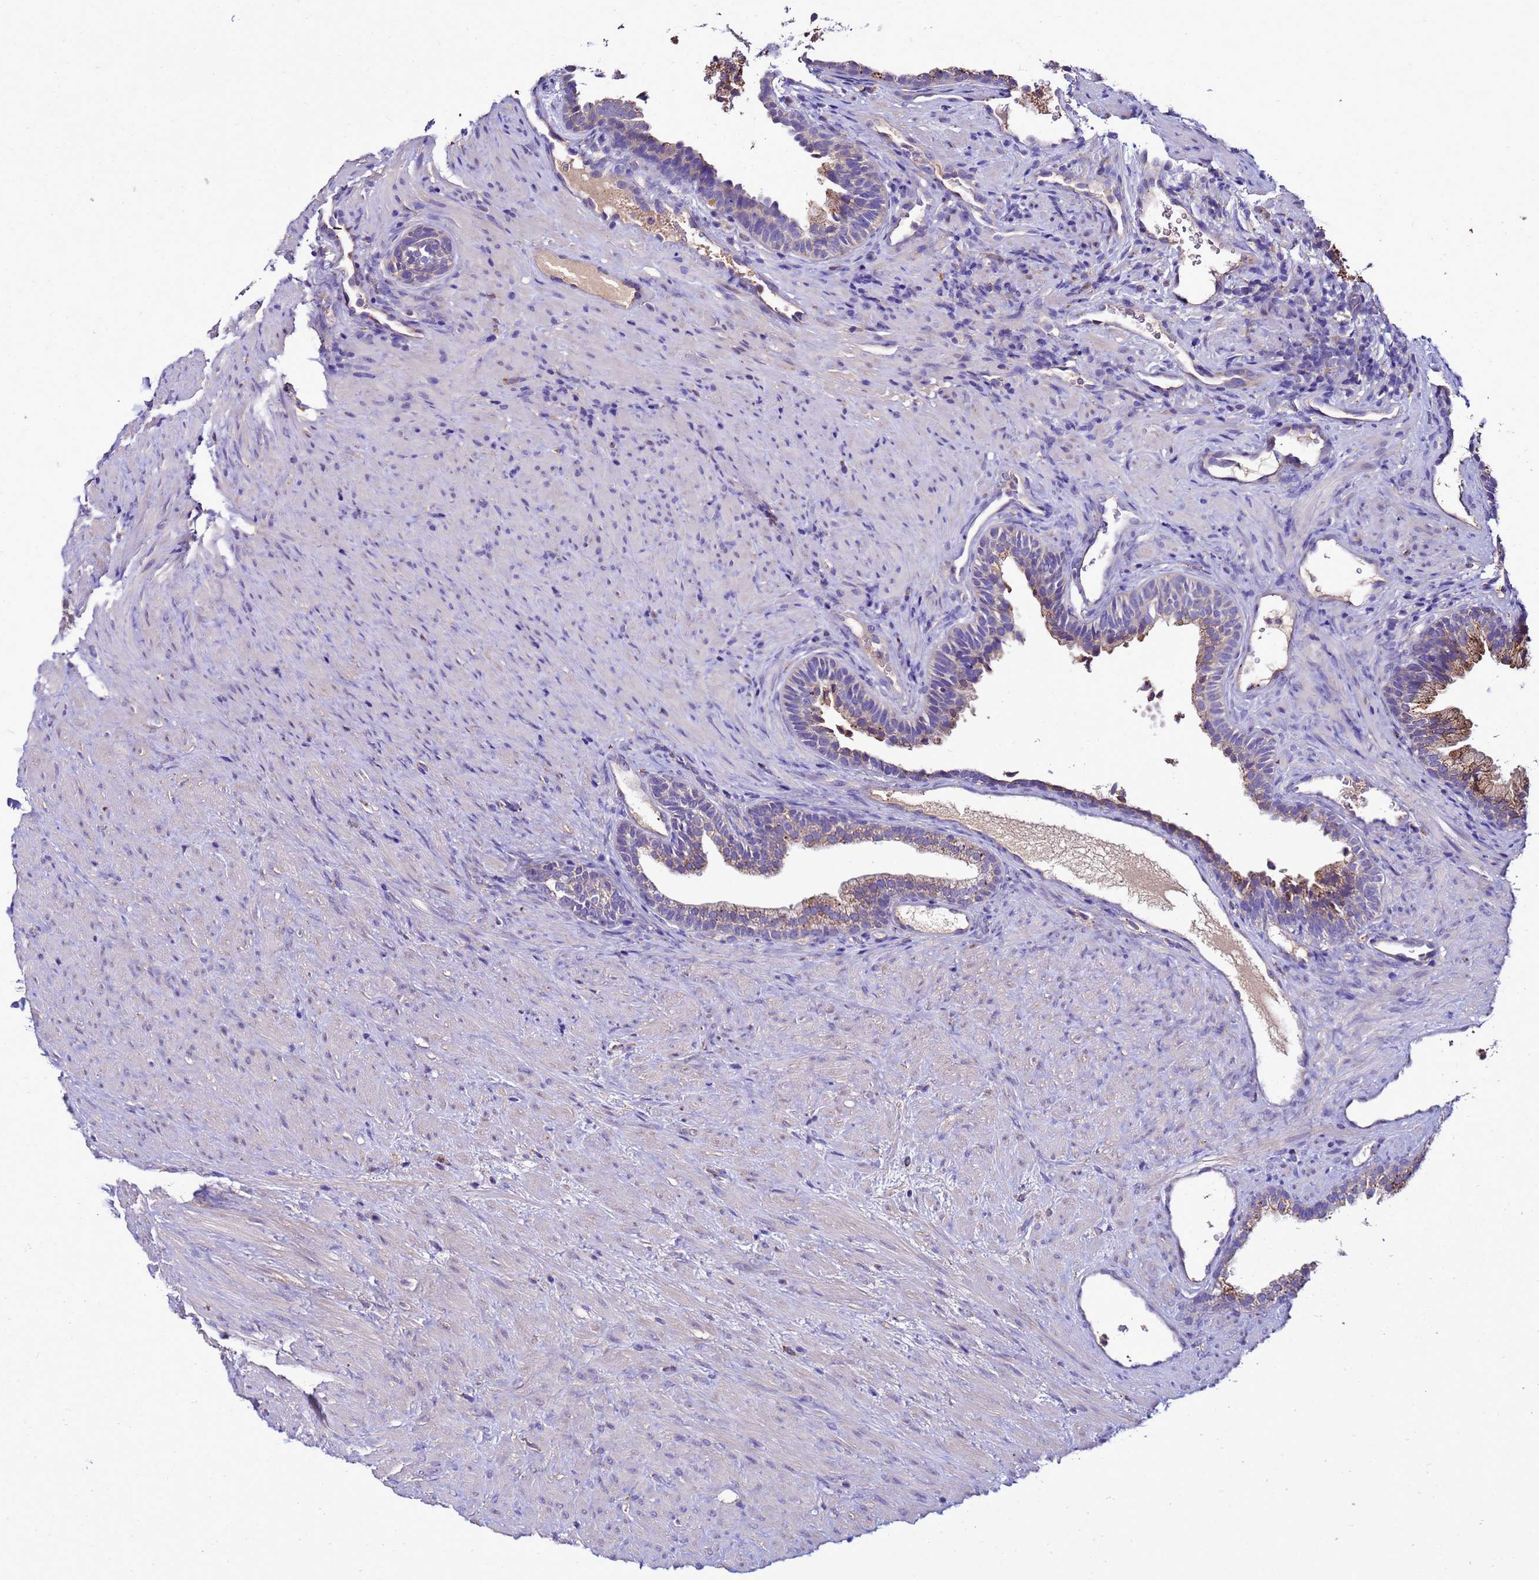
{"staining": {"intensity": "moderate", "quantity": "25%-75%", "location": "cytoplasmic/membranous"}, "tissue": "prostate", "cell_type": "Glandular cells", "image_type": "normal", "snomed": [{"axis": "morphology", "description": "Normal tissue, NOS"}, {"axis": "topography", "description": "Prostate"}], "caption": "Immunohistochemical staining of benign human prostate shows 25%-75% levels of moderate cytoplasmic/membranous protein staining in approximately 25%-75% of glandular cells.", "gene": "ANTKMT", "patient": {"sex": "male", "age": 76}}